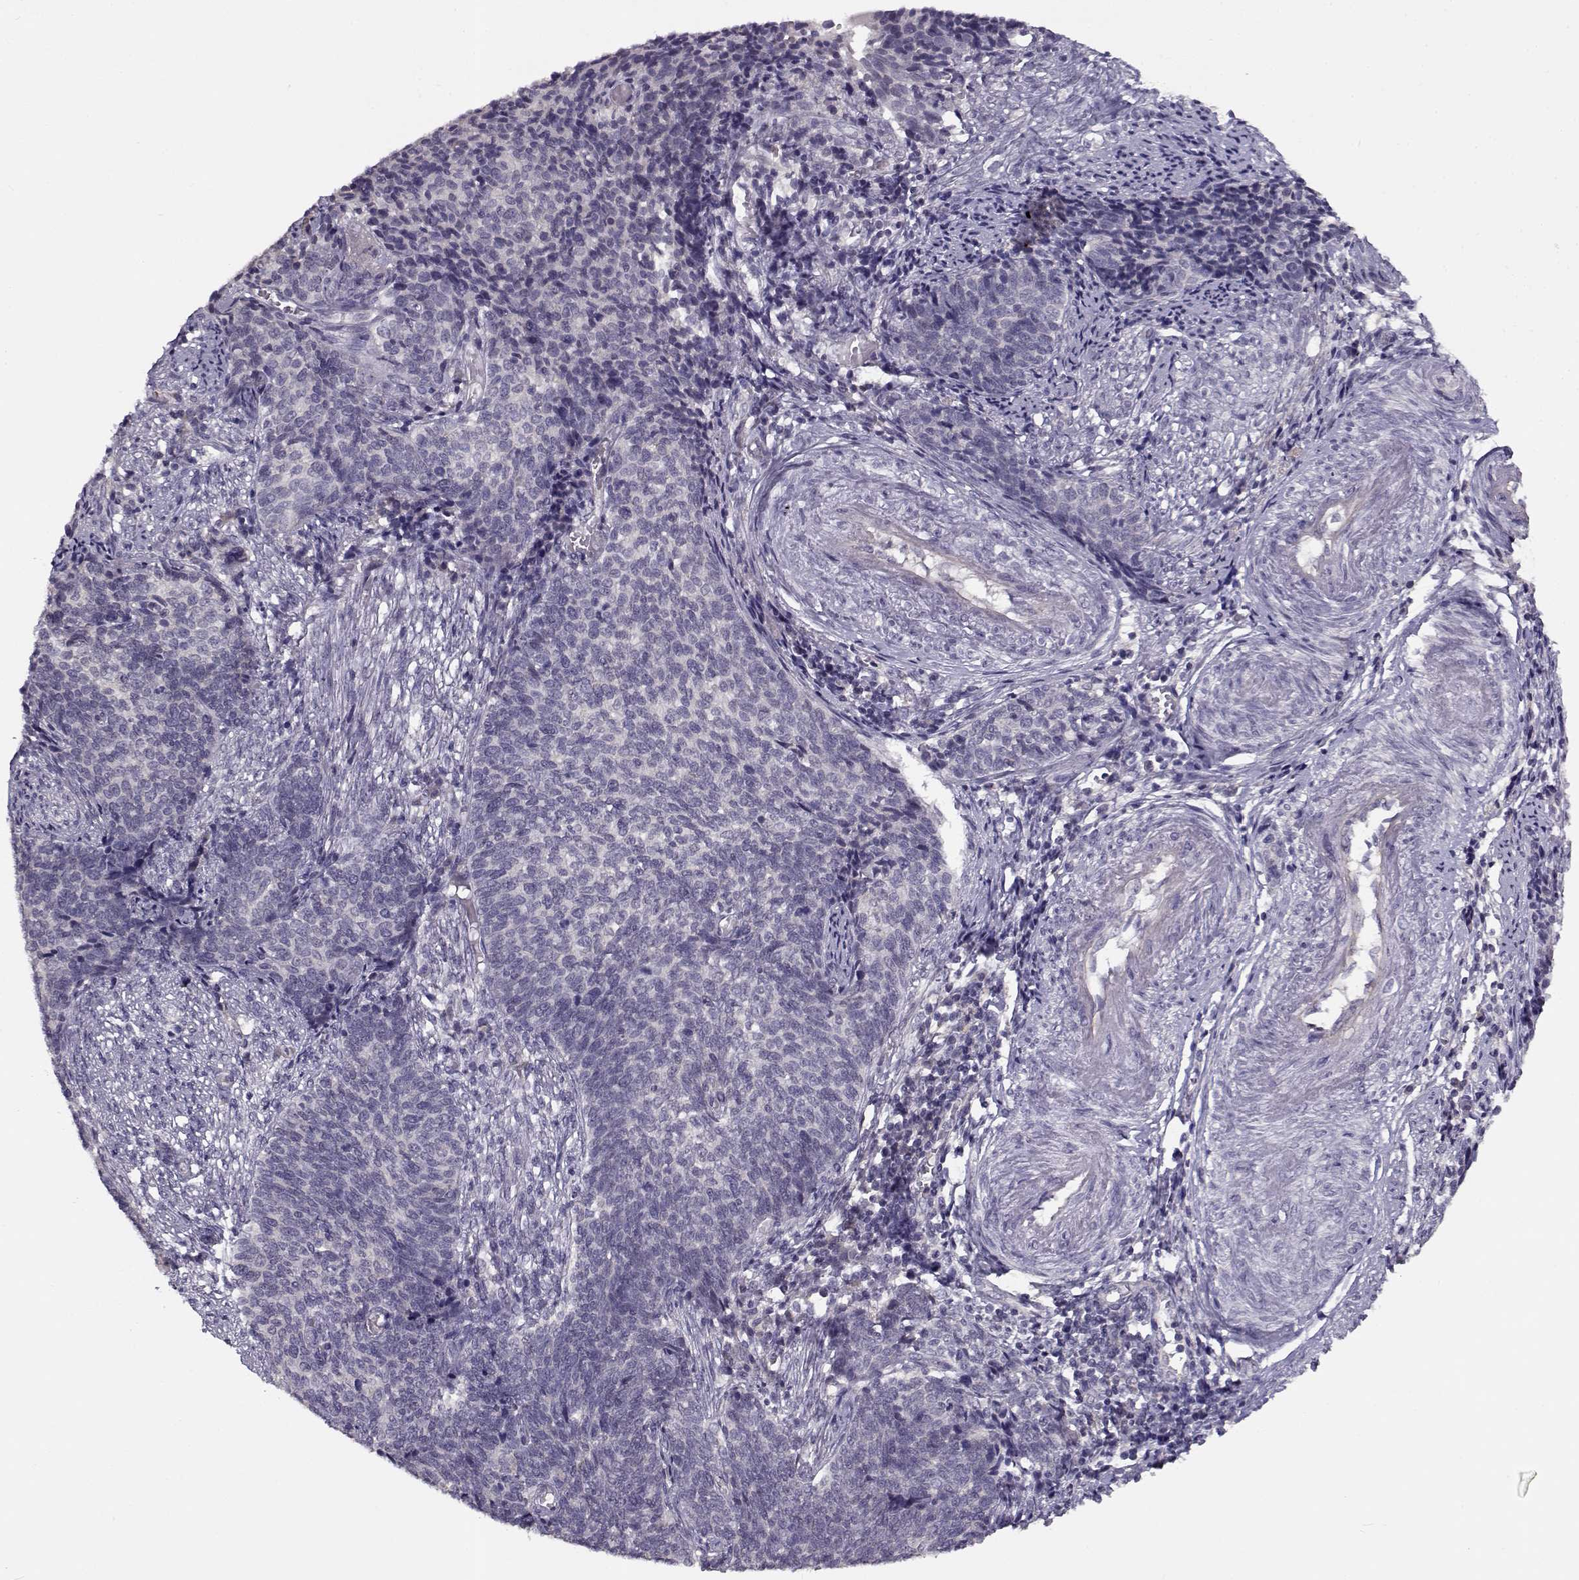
{"staining": {"intensity": "negative", "quantity": "none", "location": "none"}, "tissue": "cervical cancer", "cell_type": "Tumor cells", "image_type": "cancer", "snomed": [{"axis": "morphology", "description": "Squamous cell carcinoma, NOS"}, {"axis": "topography", "description": "Cervix"}], "caption": "High power microscopy histopathology image of an immunohistochemistry photomicrograph of squamous cell carcinoma (cervical), revealing no significant staining in tumor cells.", "gene": "TMEM145", "patient": {"sex": "female", "age": 39}}